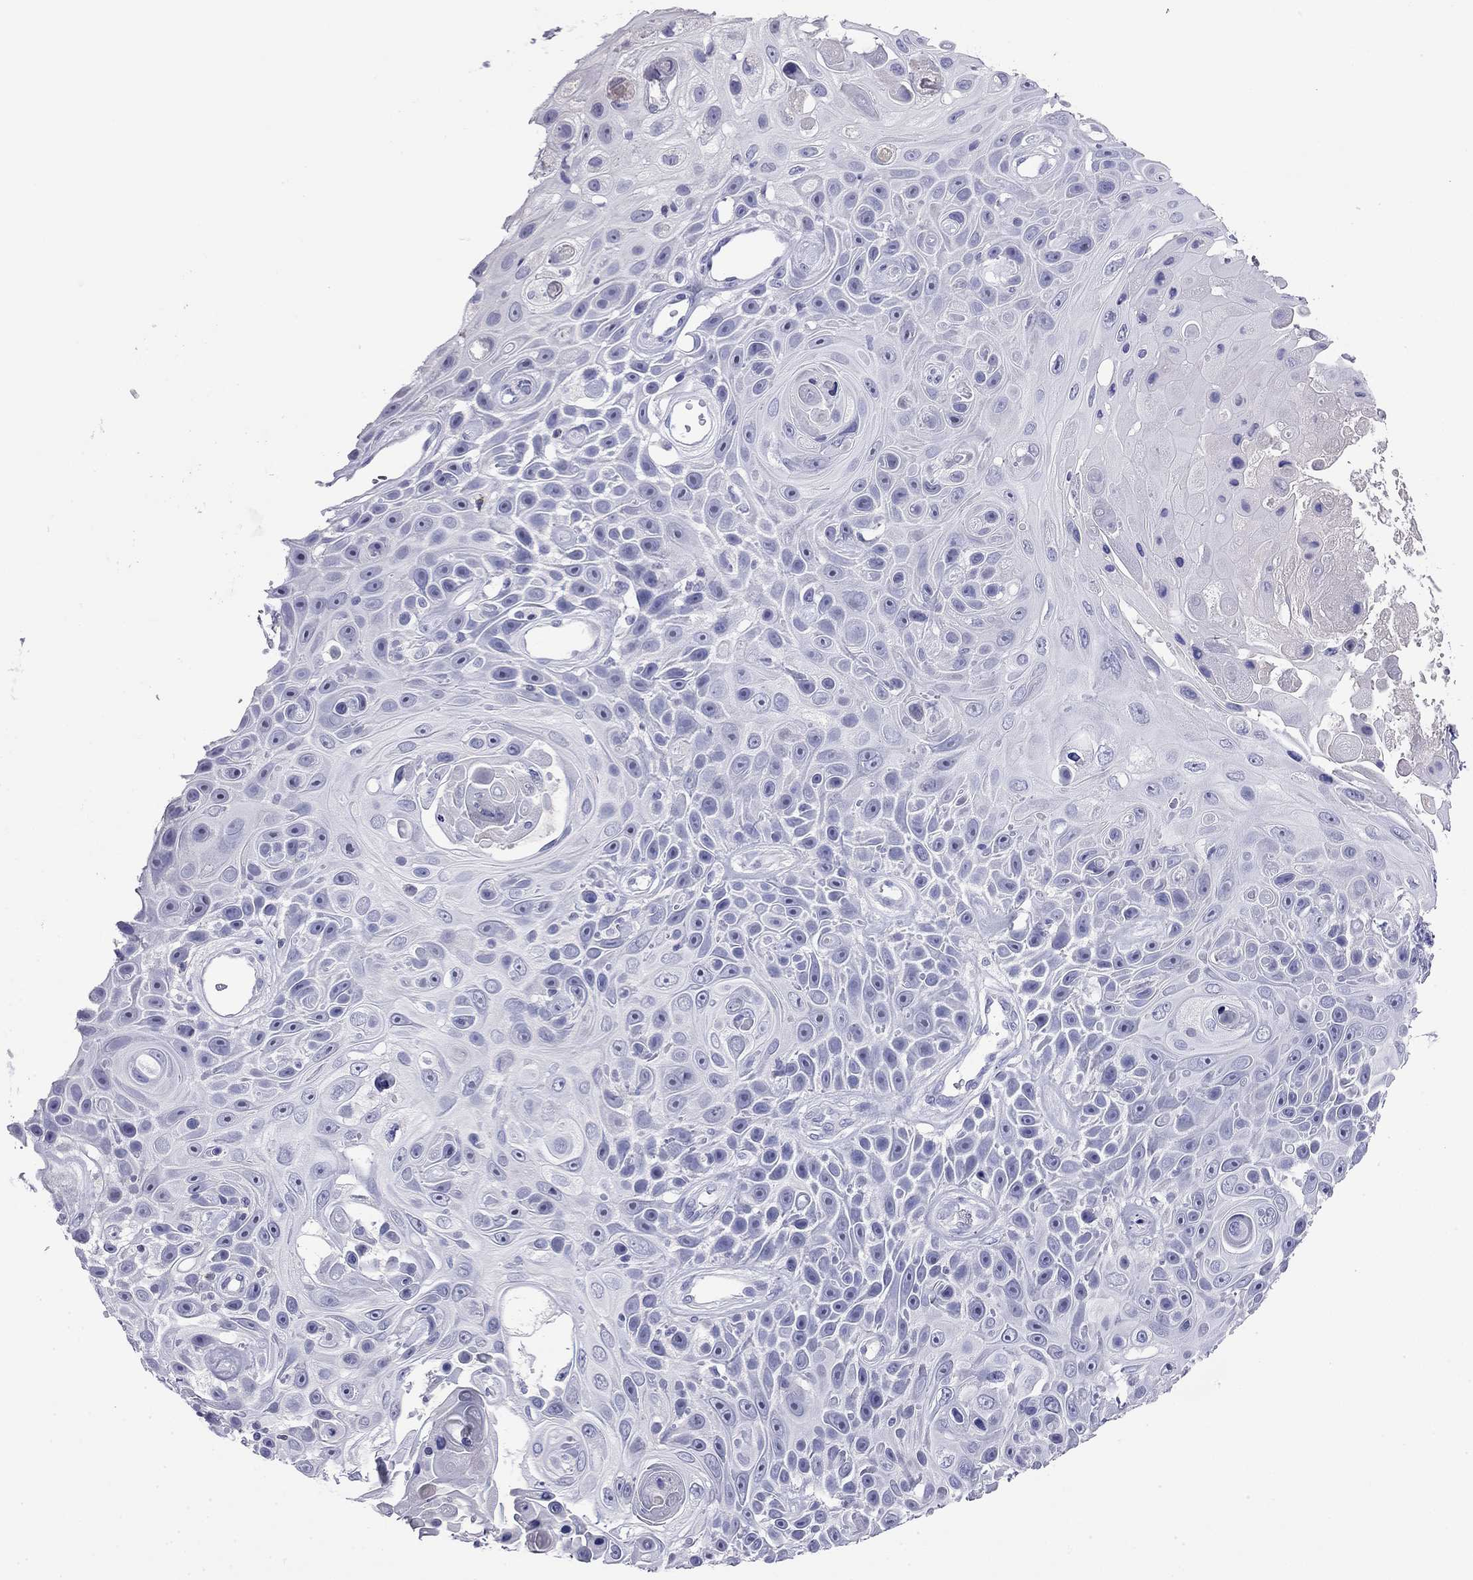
{"staining": {"intensity": "negative", "quantity": "none", "location": "none"}, "tissue": "skin cancer", "cell_type": "Tumor cells", "image_type": "cancer", "snomed": [{"axis": "morphology", "description": "Squamous cell carcinoma, NOS"}, {"axis": "topography", "description": "Skin"}], "caption": "Tumor cells are negative for protein expression in human skin cancer (squamous cell carcinoma).", "gene": "ODF4", "patient": {"sex": "male", "age": 82}}